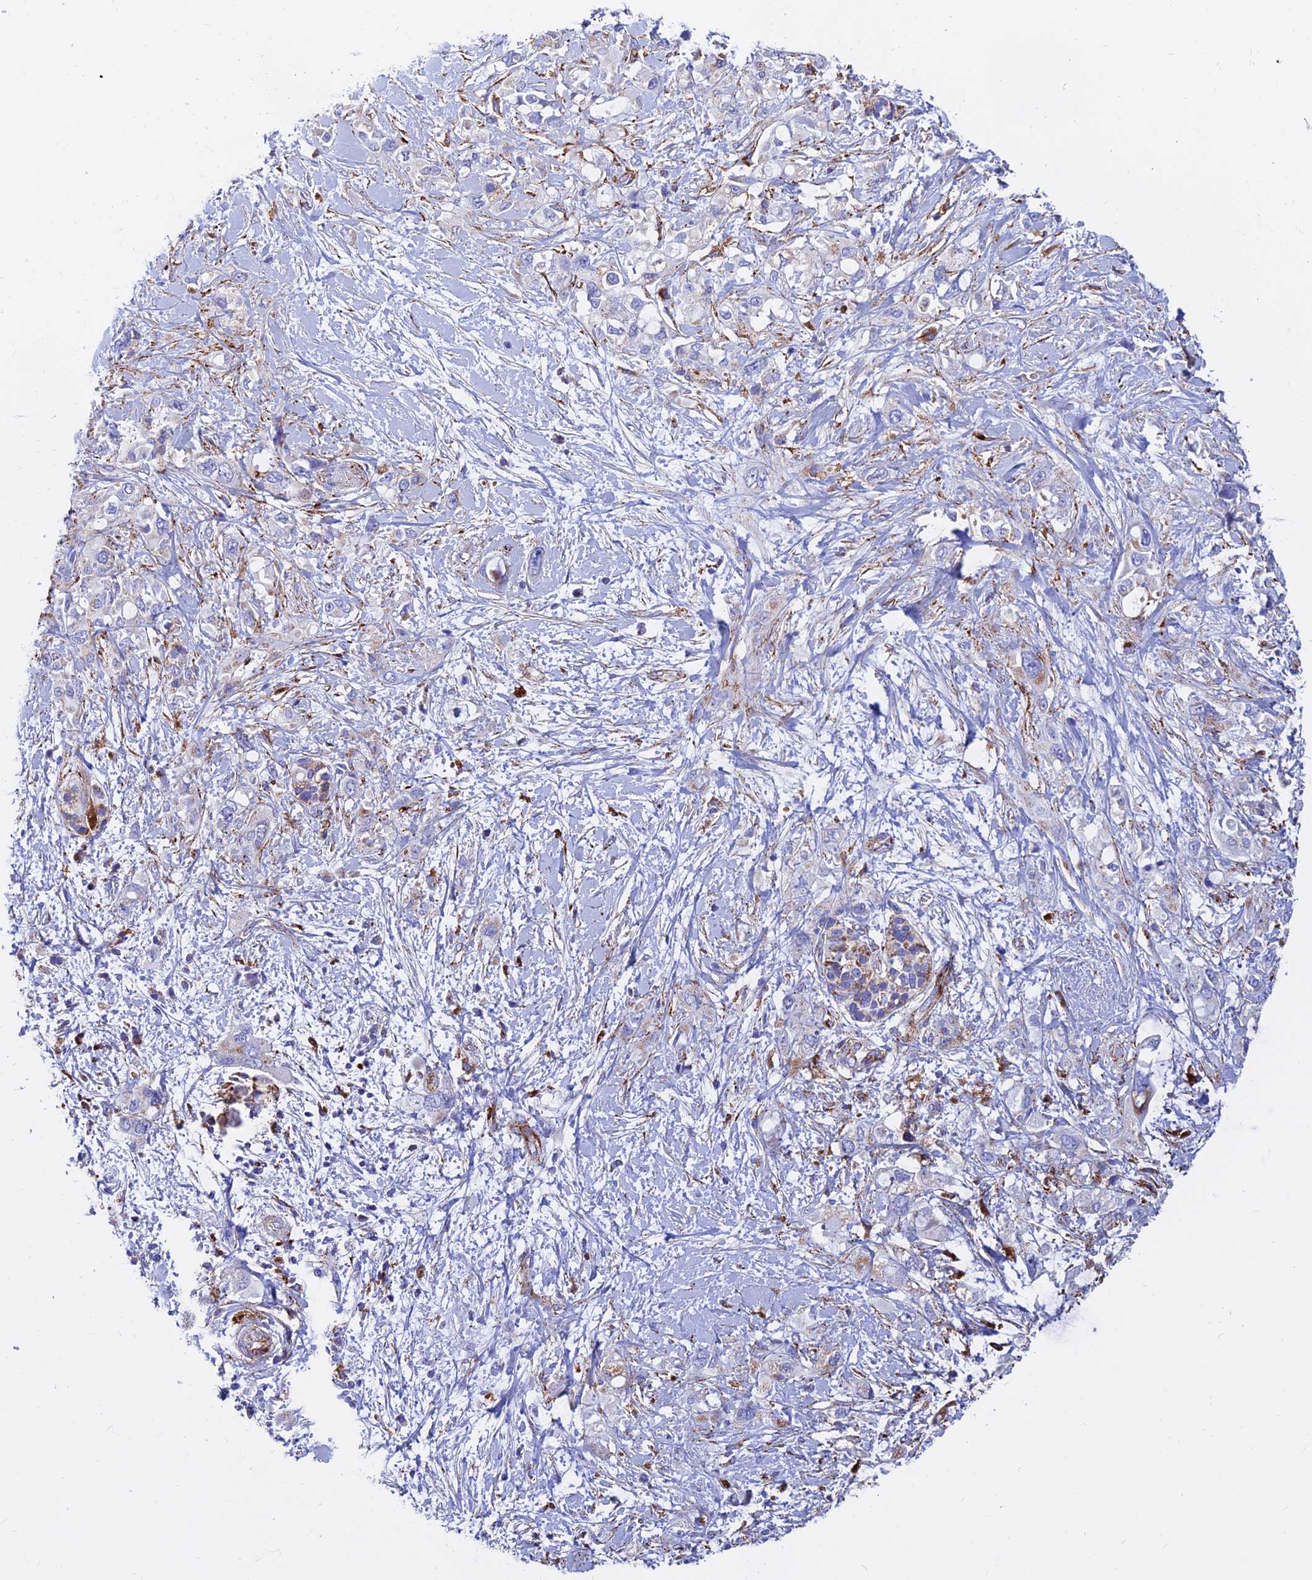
{"staining": {"intensity": "moderate", "quantity": "<25%", "location": "cytoplasmic/membranous"}, "tissue": "pancreatic cancer", "cell_type": "Tumor cells", "image_type": "cancer", "snomed": [{"axis": "morphology", "description": "Adenocarcinoma, NOS"}, {"axis": "topography", "description": "Pancreas"}], "caption": "Protein positivity by immunohistochemistry (IHC) reveals moderate cytoplasmic/membranous staining in approximately <25% of tumor cells in pancreatic cancer (adenocarcinoma). (Stains: DAB (3,3'-diaminobenzidine) in brown, nuclei in blue, Microscopy: brightfield microscopy at high magnification).", "gene": "SPNS1", "patient": {"sex": "female", "age": 56}}